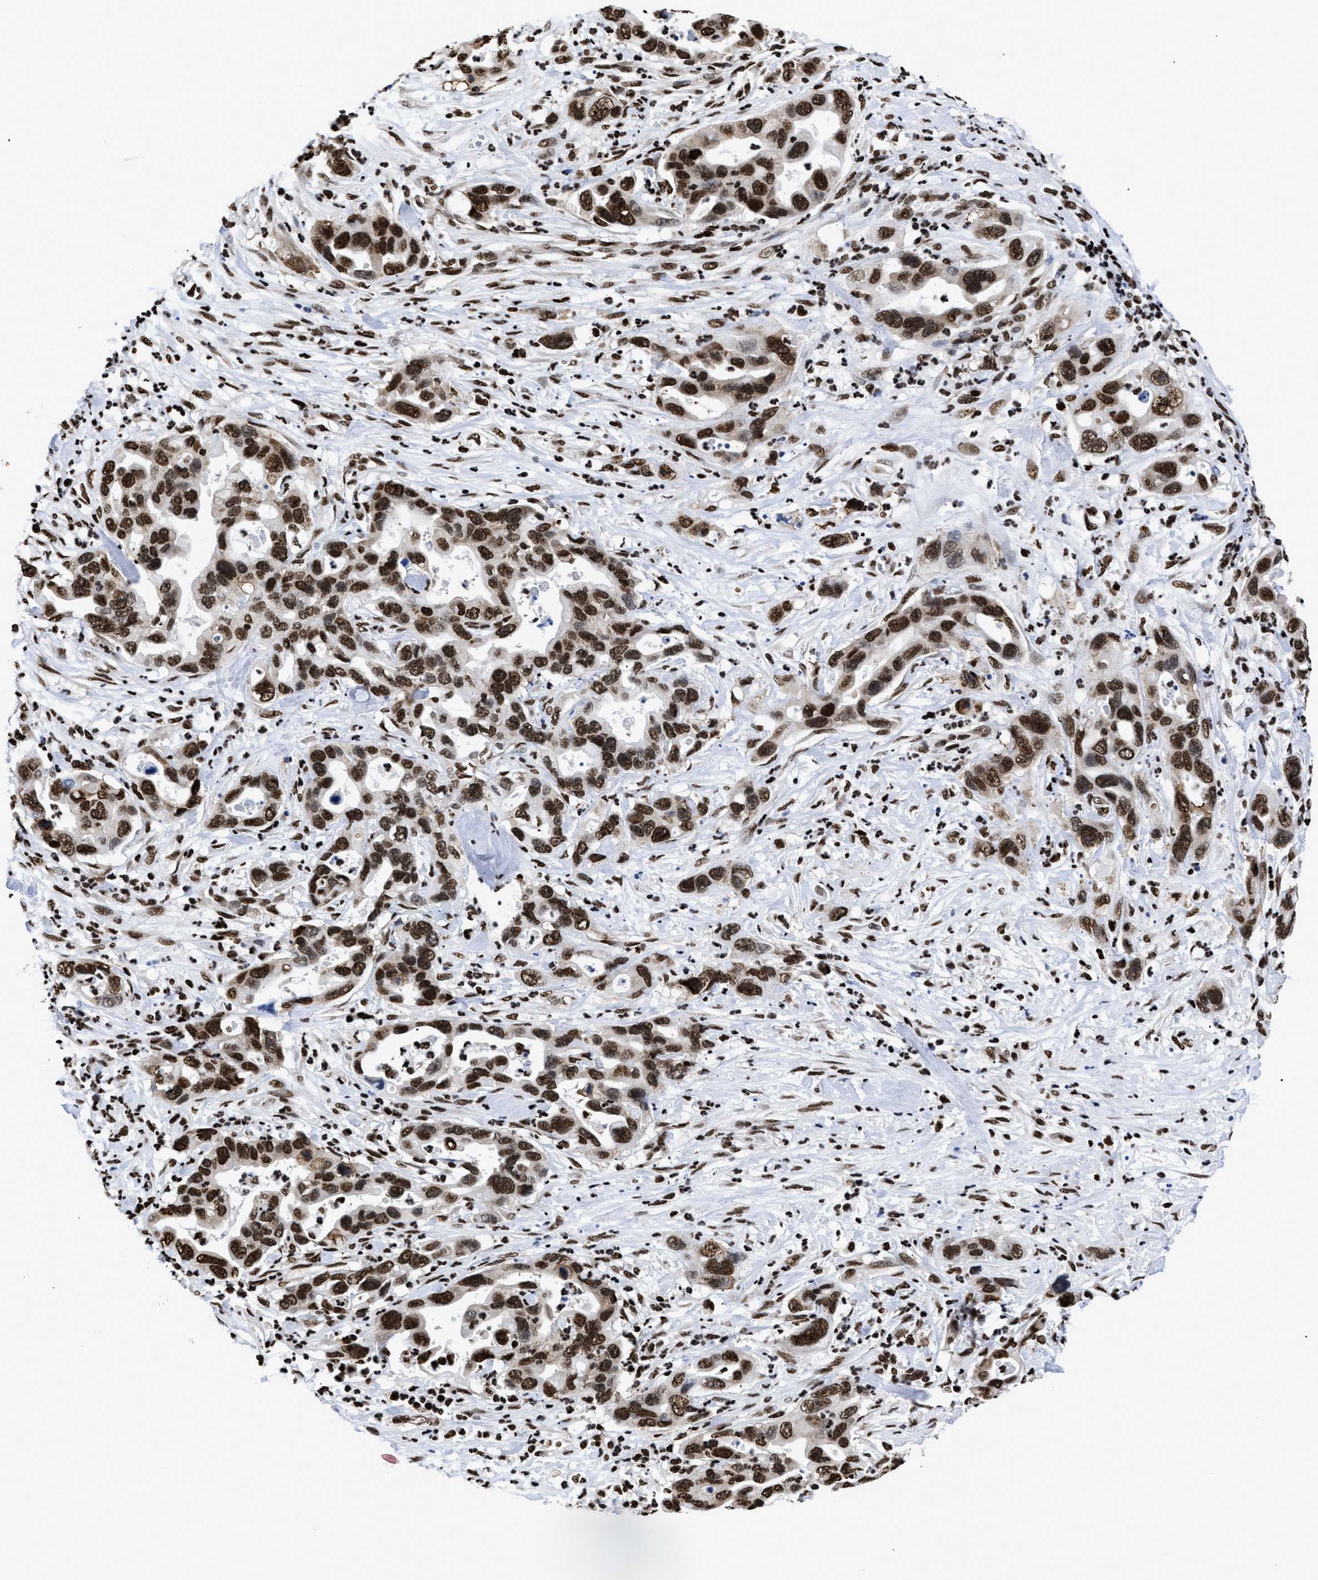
{"staining": {"intensity": "strong", "quantity": ">75%", "location": "nuclear"}, "tissue": "pancreatic cancer", "cell_type": "Tumor cells", "image_type": "cancer", "snomed": [{"axis": "morphology", "description": "Adenocarcinoma, NOS"}, {"axis": "topography", "description": "Pancreas"}], "caption": "Immunohistochemical staining of human pancreatic cancer (adenocarcinoma) displays high levels of strong nuclear protein expression in approximately >75% of tumor cells.", "gene": "CALHM3", "patient": {"sex": "female", "age": 70}}